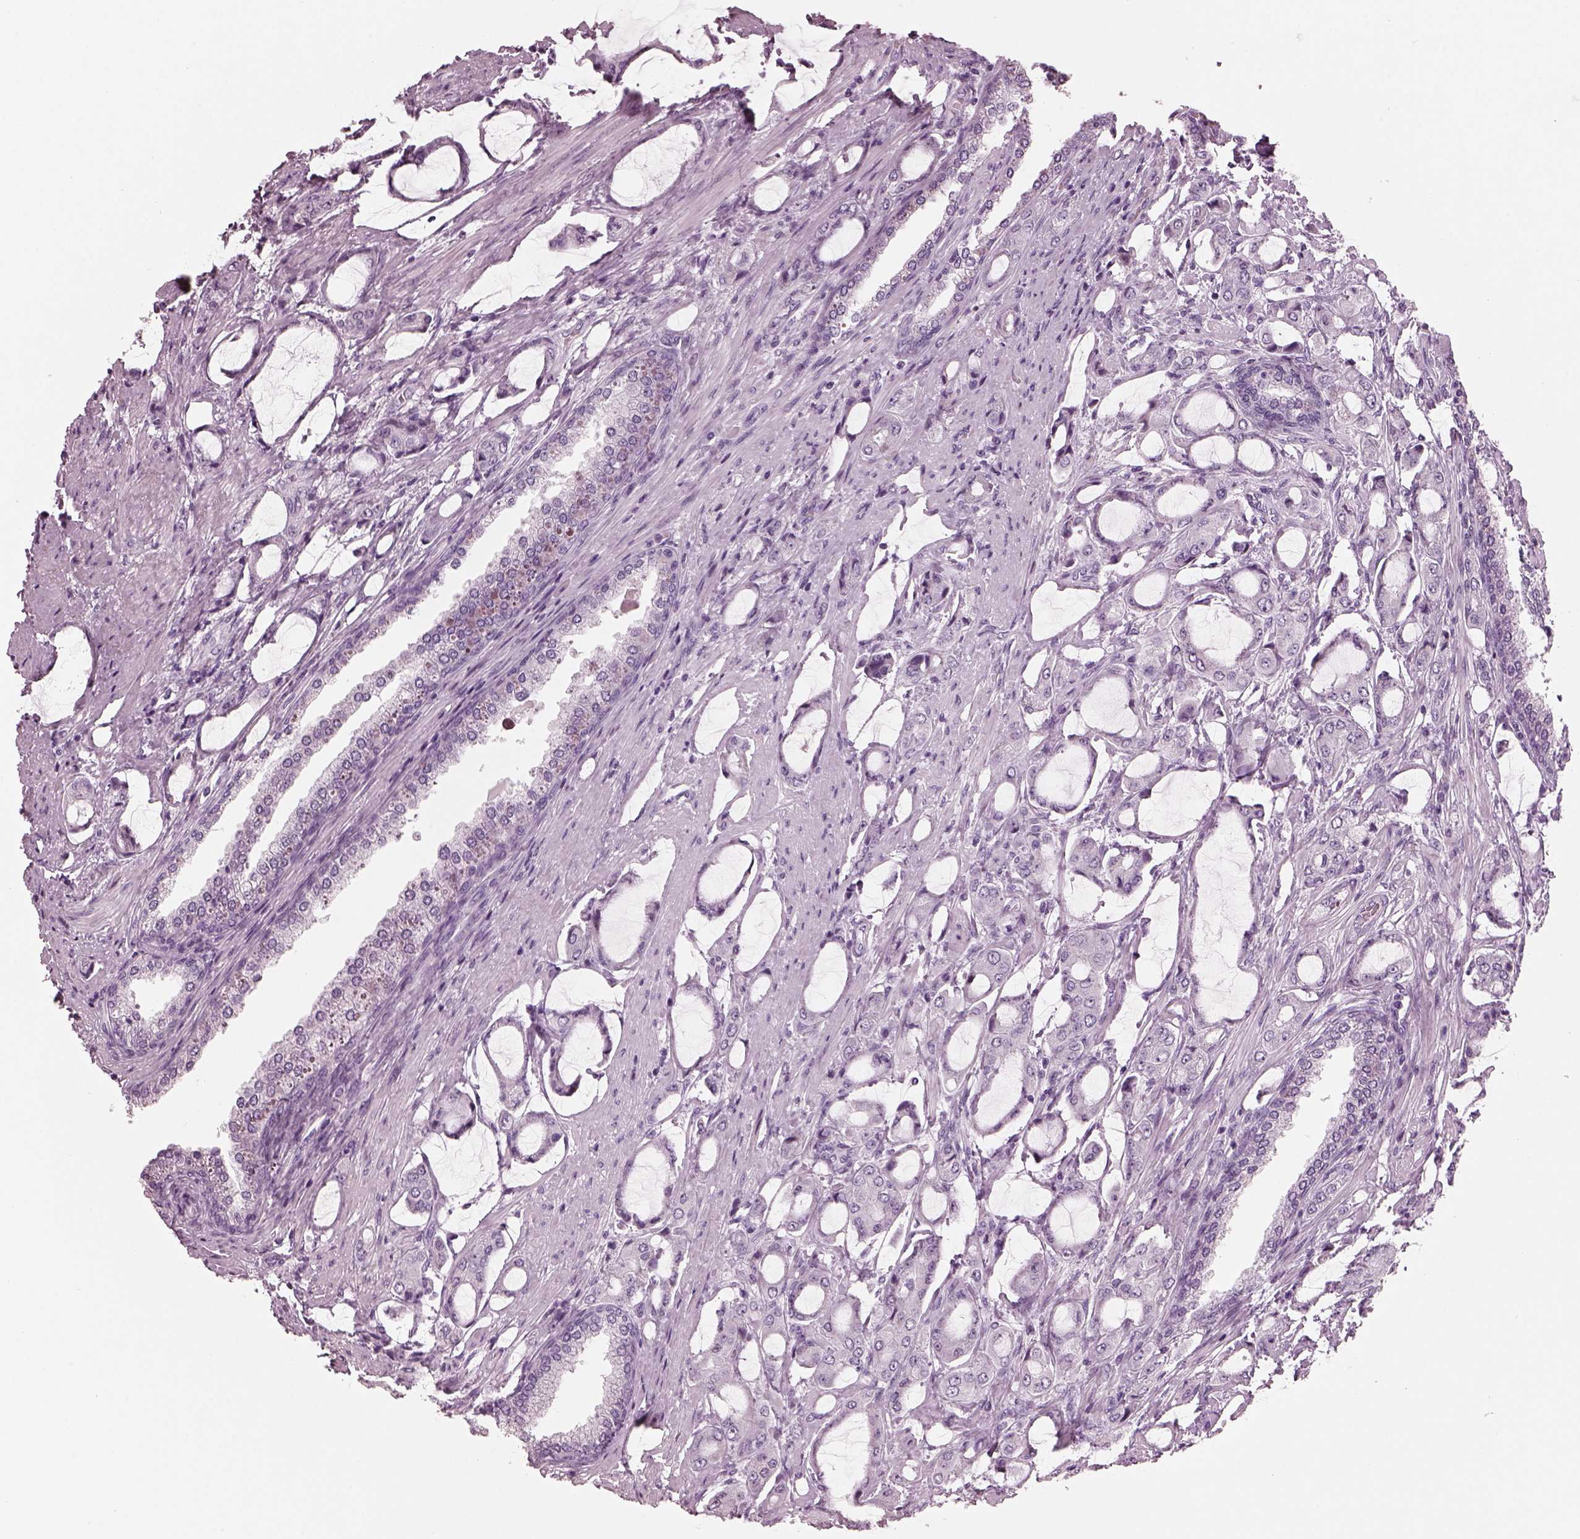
{"staining": {"intensity": "negative", "quantity": "none", "location": "none"}, "tissue": "prostate cancer", "cell_type": "Tumor cells", "image_type": "cancer", "snomed": [{"axis": "morphology", "description": "Adenocarcinoma, NOS"}, {"axis": "topography", "description": "Prostate"}], "caption": "Prostate adenocarcinoma was stained to show a protein in brown. There is no significant expression in tumor cells. The staining was performed using DAB to visualize the protein expression in brown, while the nuclei were stained in blue with hematoxylin (Magnification: 20x).", "gene": "HYDIN", "patient": {"sex": "male", "age": 63}}